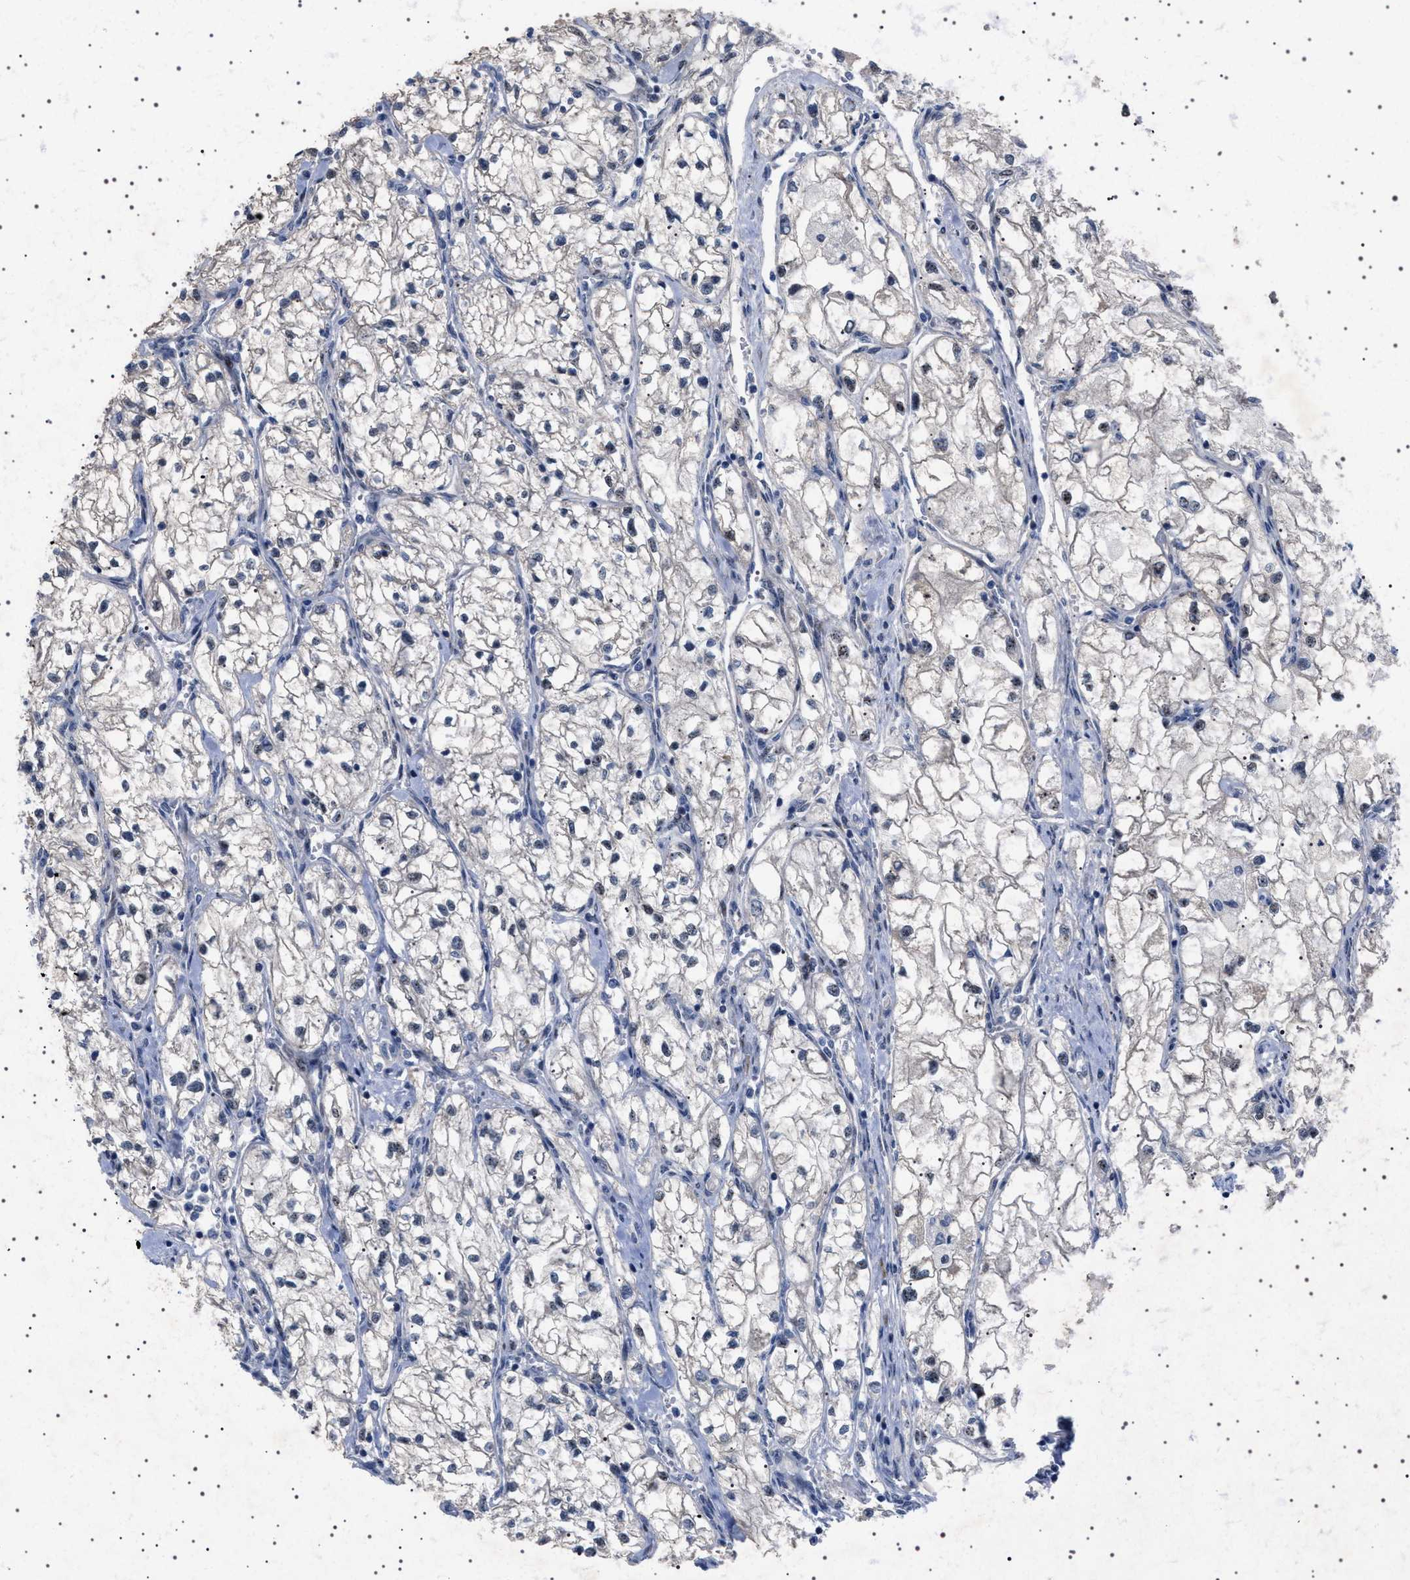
{"staining": {"intensity": "negative", "quantity": "none", "location": "none"}, "tissue": "renal cancer", "cell_type": "Tumor cells", "image_type": "cancer", "snomed": [{"axis": "morphology", "description": "Adenocarcinoma, NOS"}, {"axis": "topography", "description": "Kidney"}], "caption": "This image is of renal adenocarcinoma stained with immunohistochemistry (IHC) to label a protein in brown with the nuclei are counter-stained blue. There is no positivity in tumor cells. (DAB IHC, high magnification).", "gene": "HTR1A", "patient": {"sex": "female", "age": 70}}